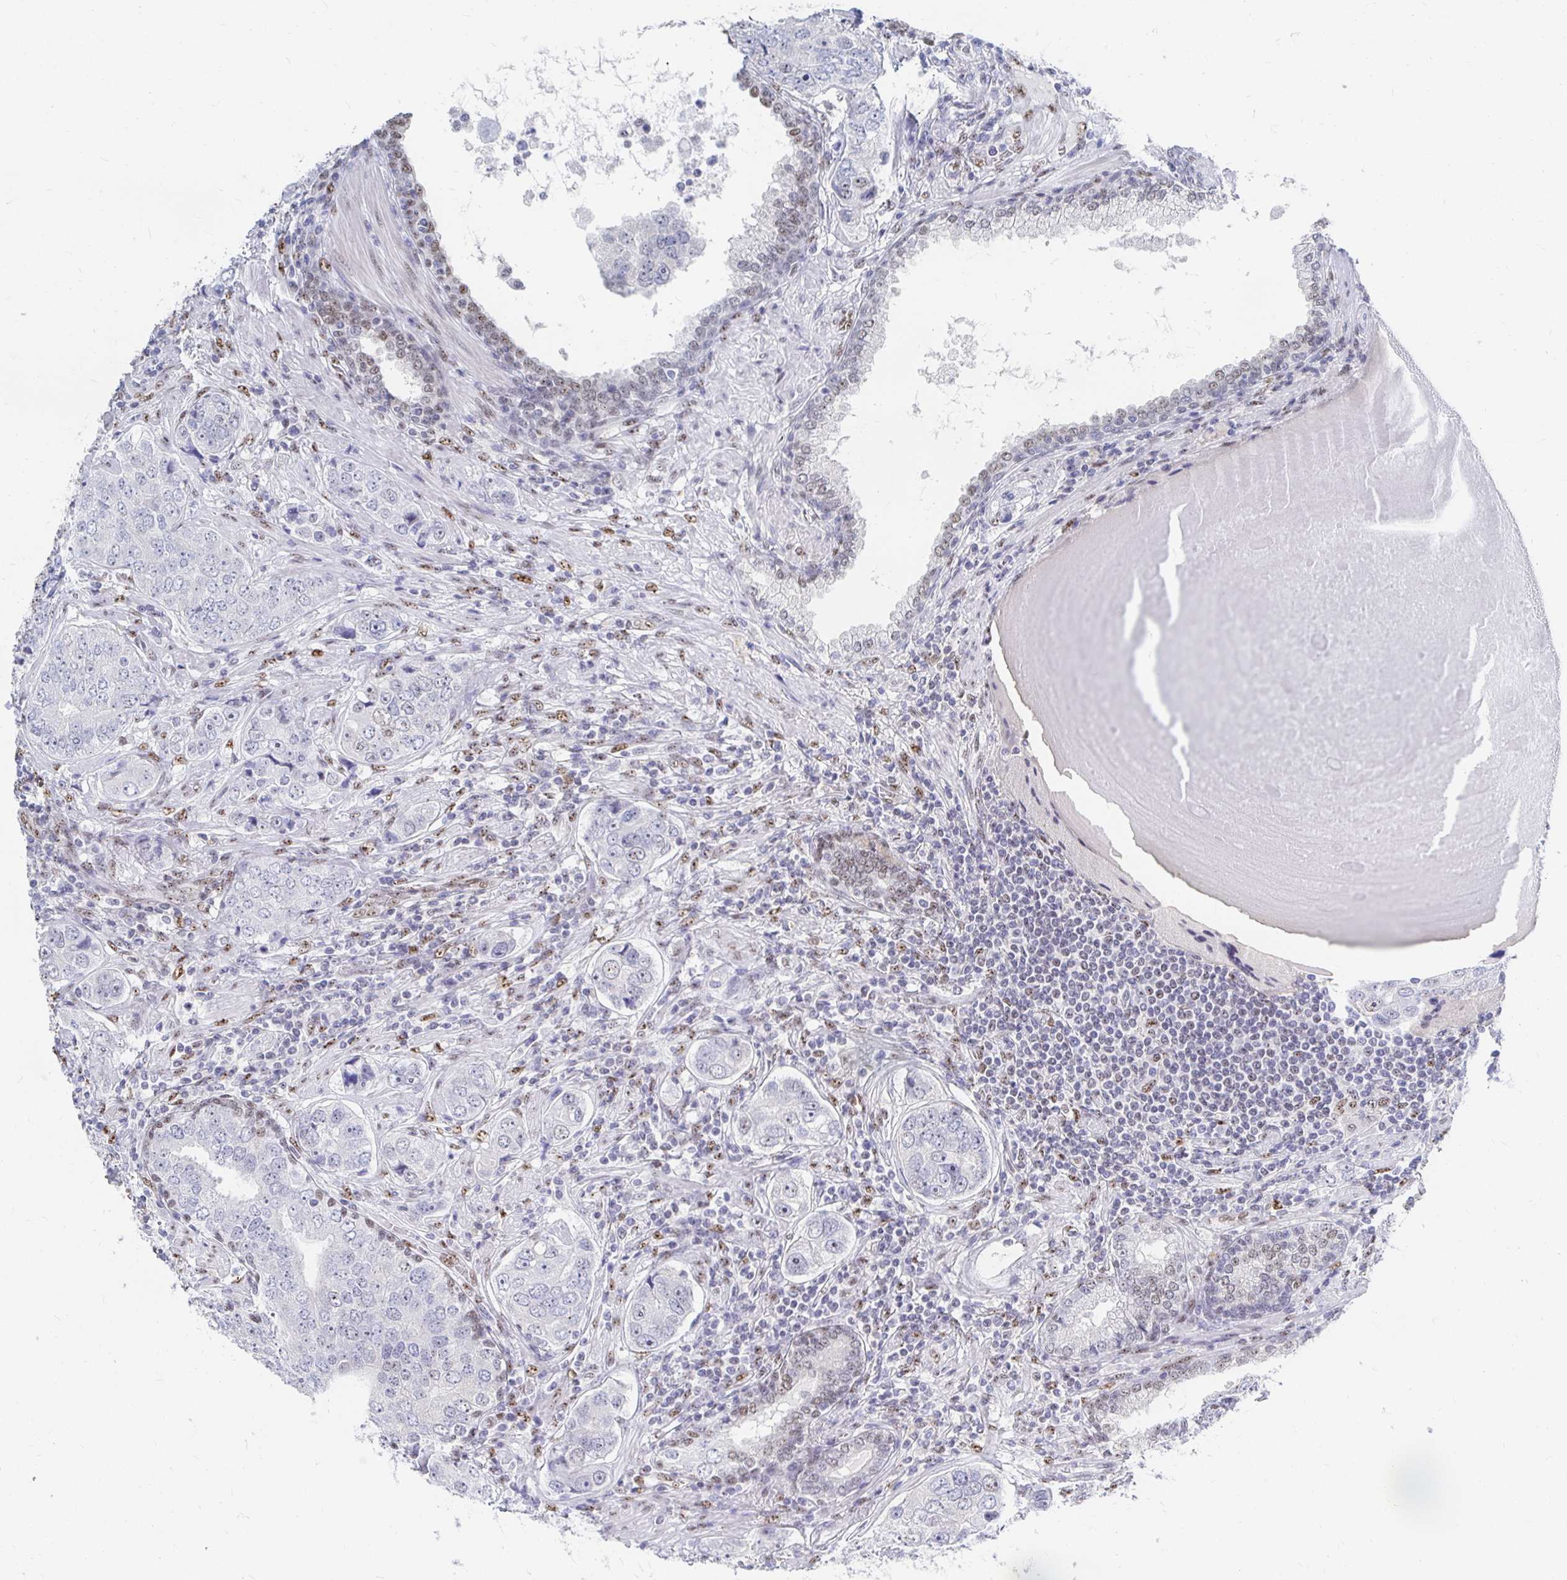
{"staining": {"intensity": "negative", "quantity": "none", "location": "none"}, "tissue": "prostate cancer", "cell_type": "Tumor cells", "image_type": "cancer", "snomed": [{"axis": "morphology", "description": "Adenocarcinoma, High grade"}, {"axis": "topography", "description": "Prostate"}], "caption": "Prostate cancer (high-grade adenocarcinoma) was stained to show a protein in brown. There is no significant expression in tumor cells.", "gene": "CLIC3", "patient": {"sex": "male", "age": 60}}